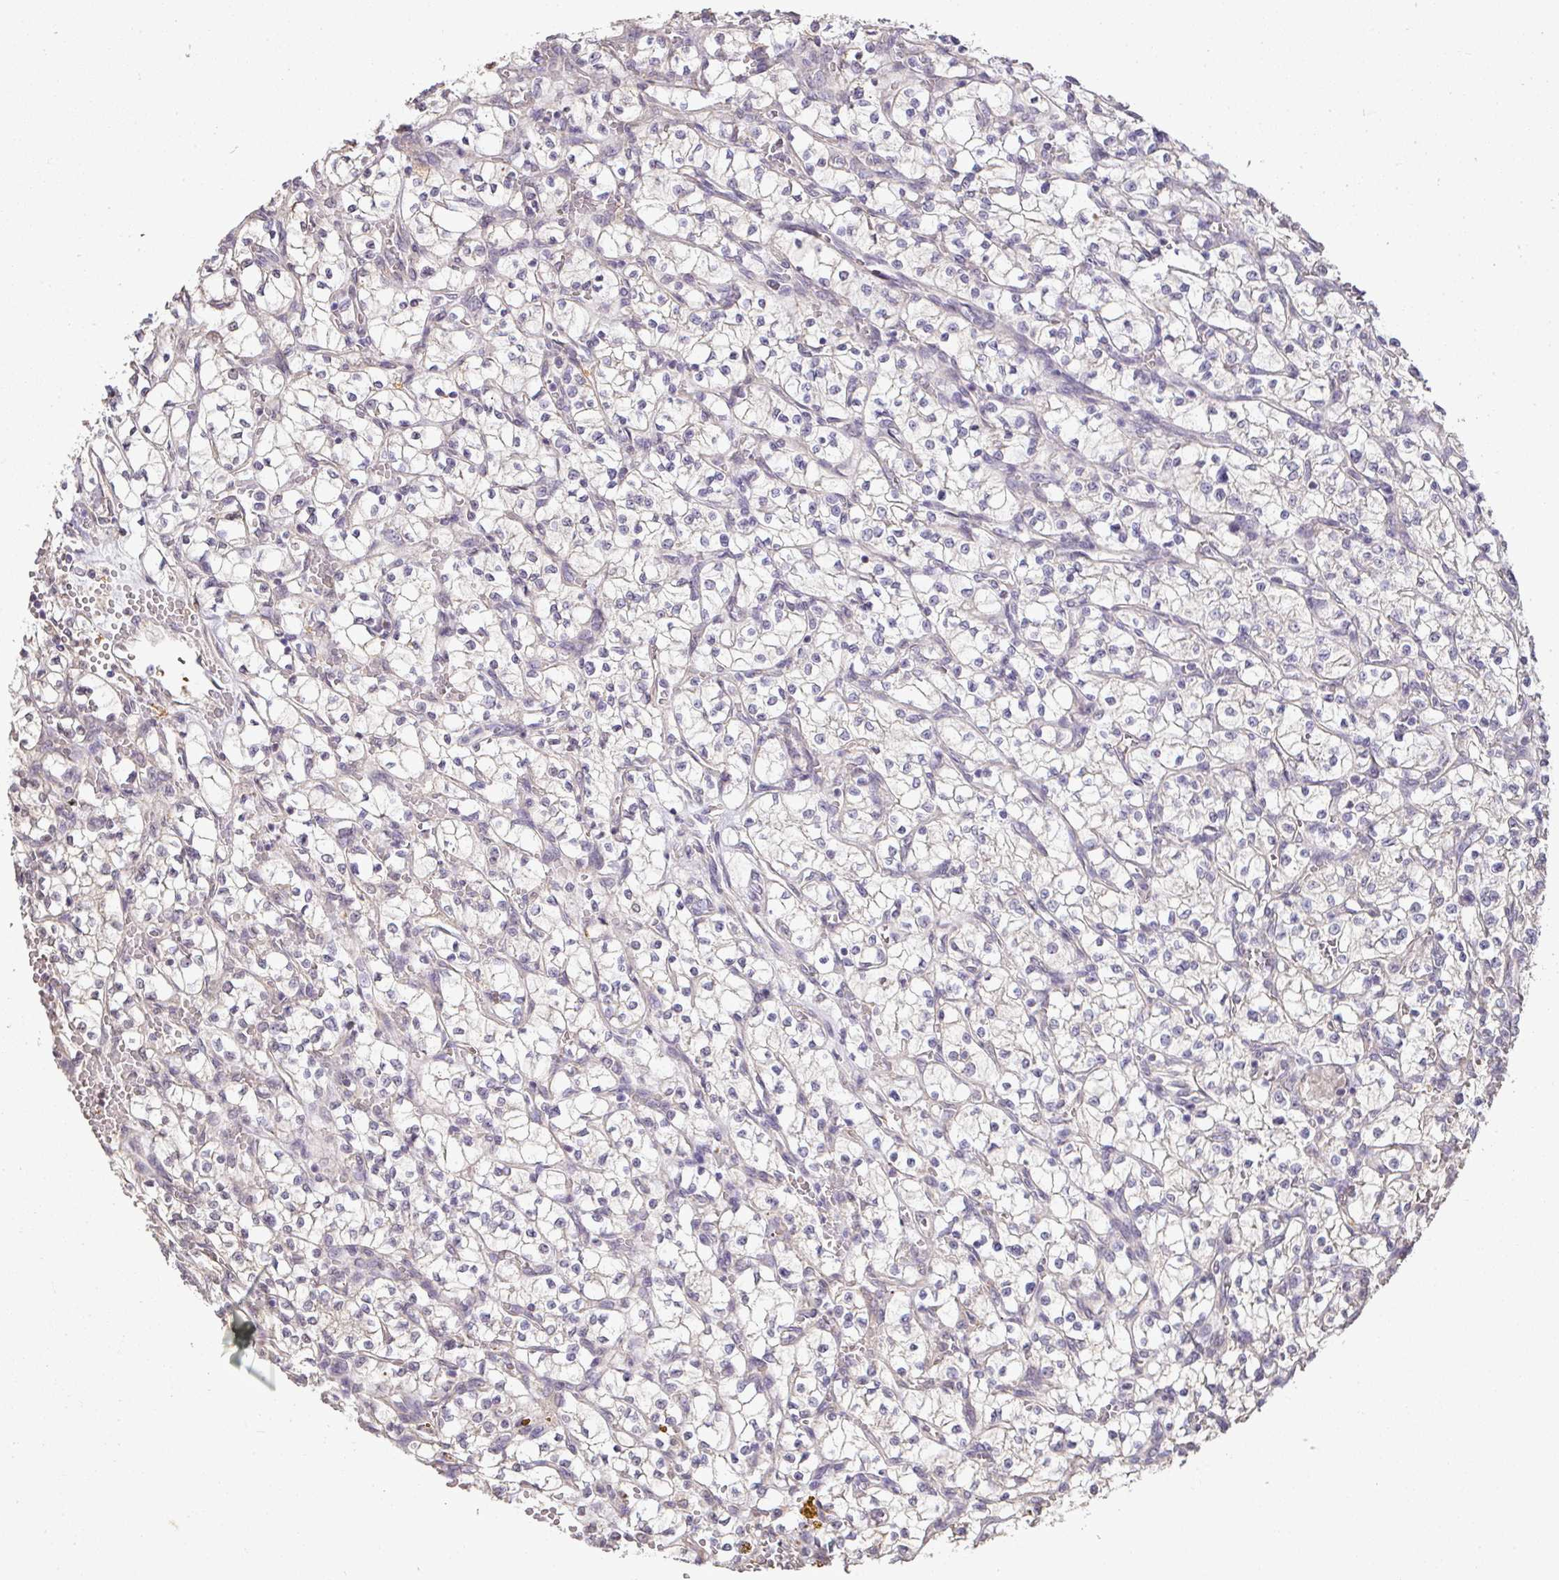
{"staining": {"intensity": "negative", "quantity": "none", "location": "none"}, "tissue": "renal cancer", "cell_type": "Tumor cells", "image_type": "cancer", "snomed": [{"axis": "morphology", "description": "Adenocarcinoma, NOS"}, {"axis": "topography", "description": "Kidney"}], "caption": "This is an IHC micrograph of human renal cancer. There is no staining in tumor cells.", "gene": "MYOM2", "patient": {"sex": "female", "age": 64}}